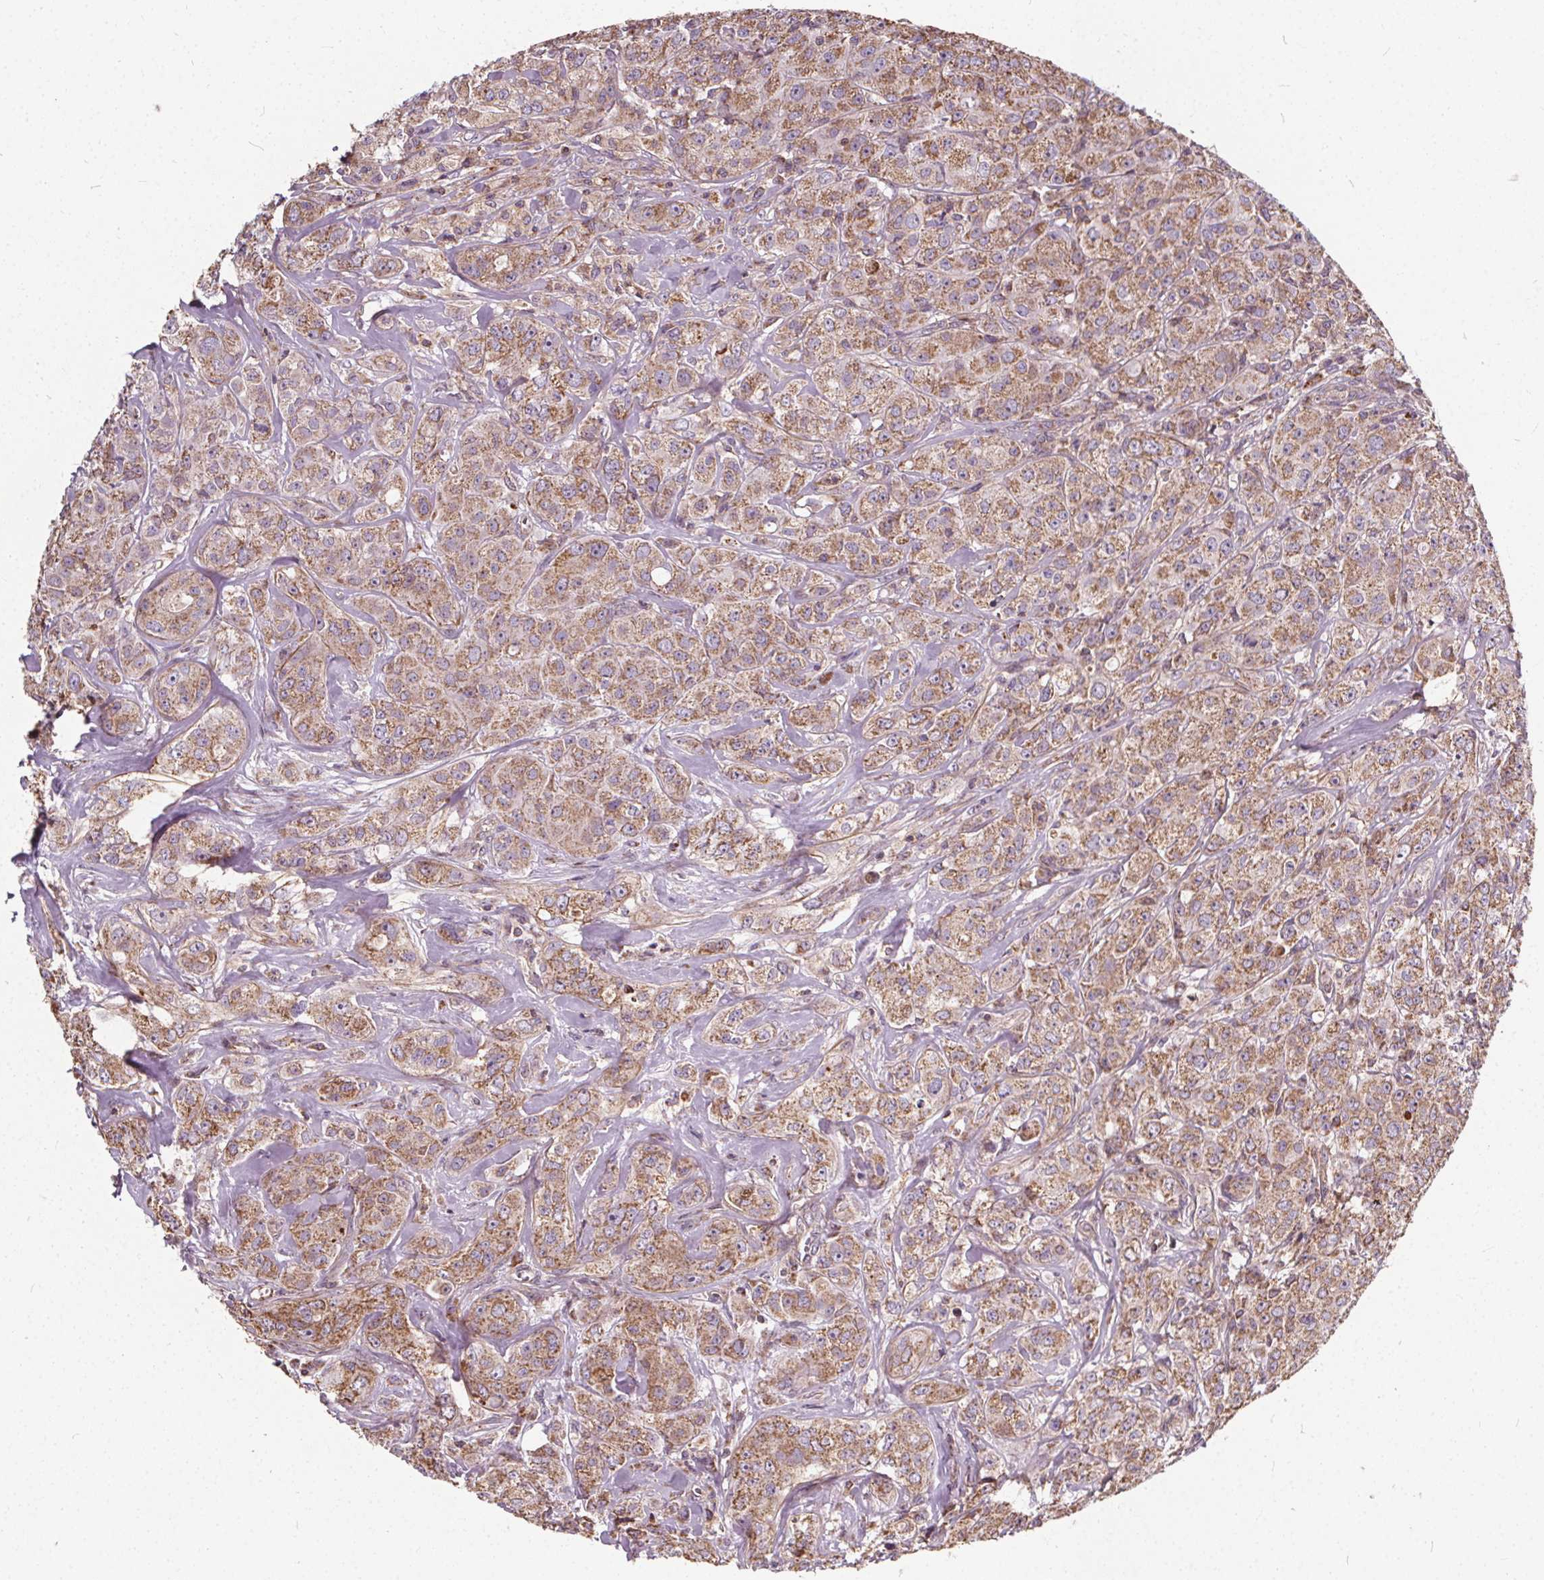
{"staining": {"intensity": "moderate", "quantity": ">75%", "location": "cytoplasmic/membranous"}, "tissue": "breast cancer", "cell_type": "Tumor cells", "image_type": "cancer", "snomed": [{"axis": "morphology", "description": "Duct carcinoma"}, {"axis": "topography", "description": "Breast"}], "caption": "Protein staining of breast invasive ductal carcinoma tissue displays moderate cytoplasmic/membranous positivity in about >75% of tumor cells.", "gene": "ORAI2", "patient": {"sex": "female", "age": 43}}